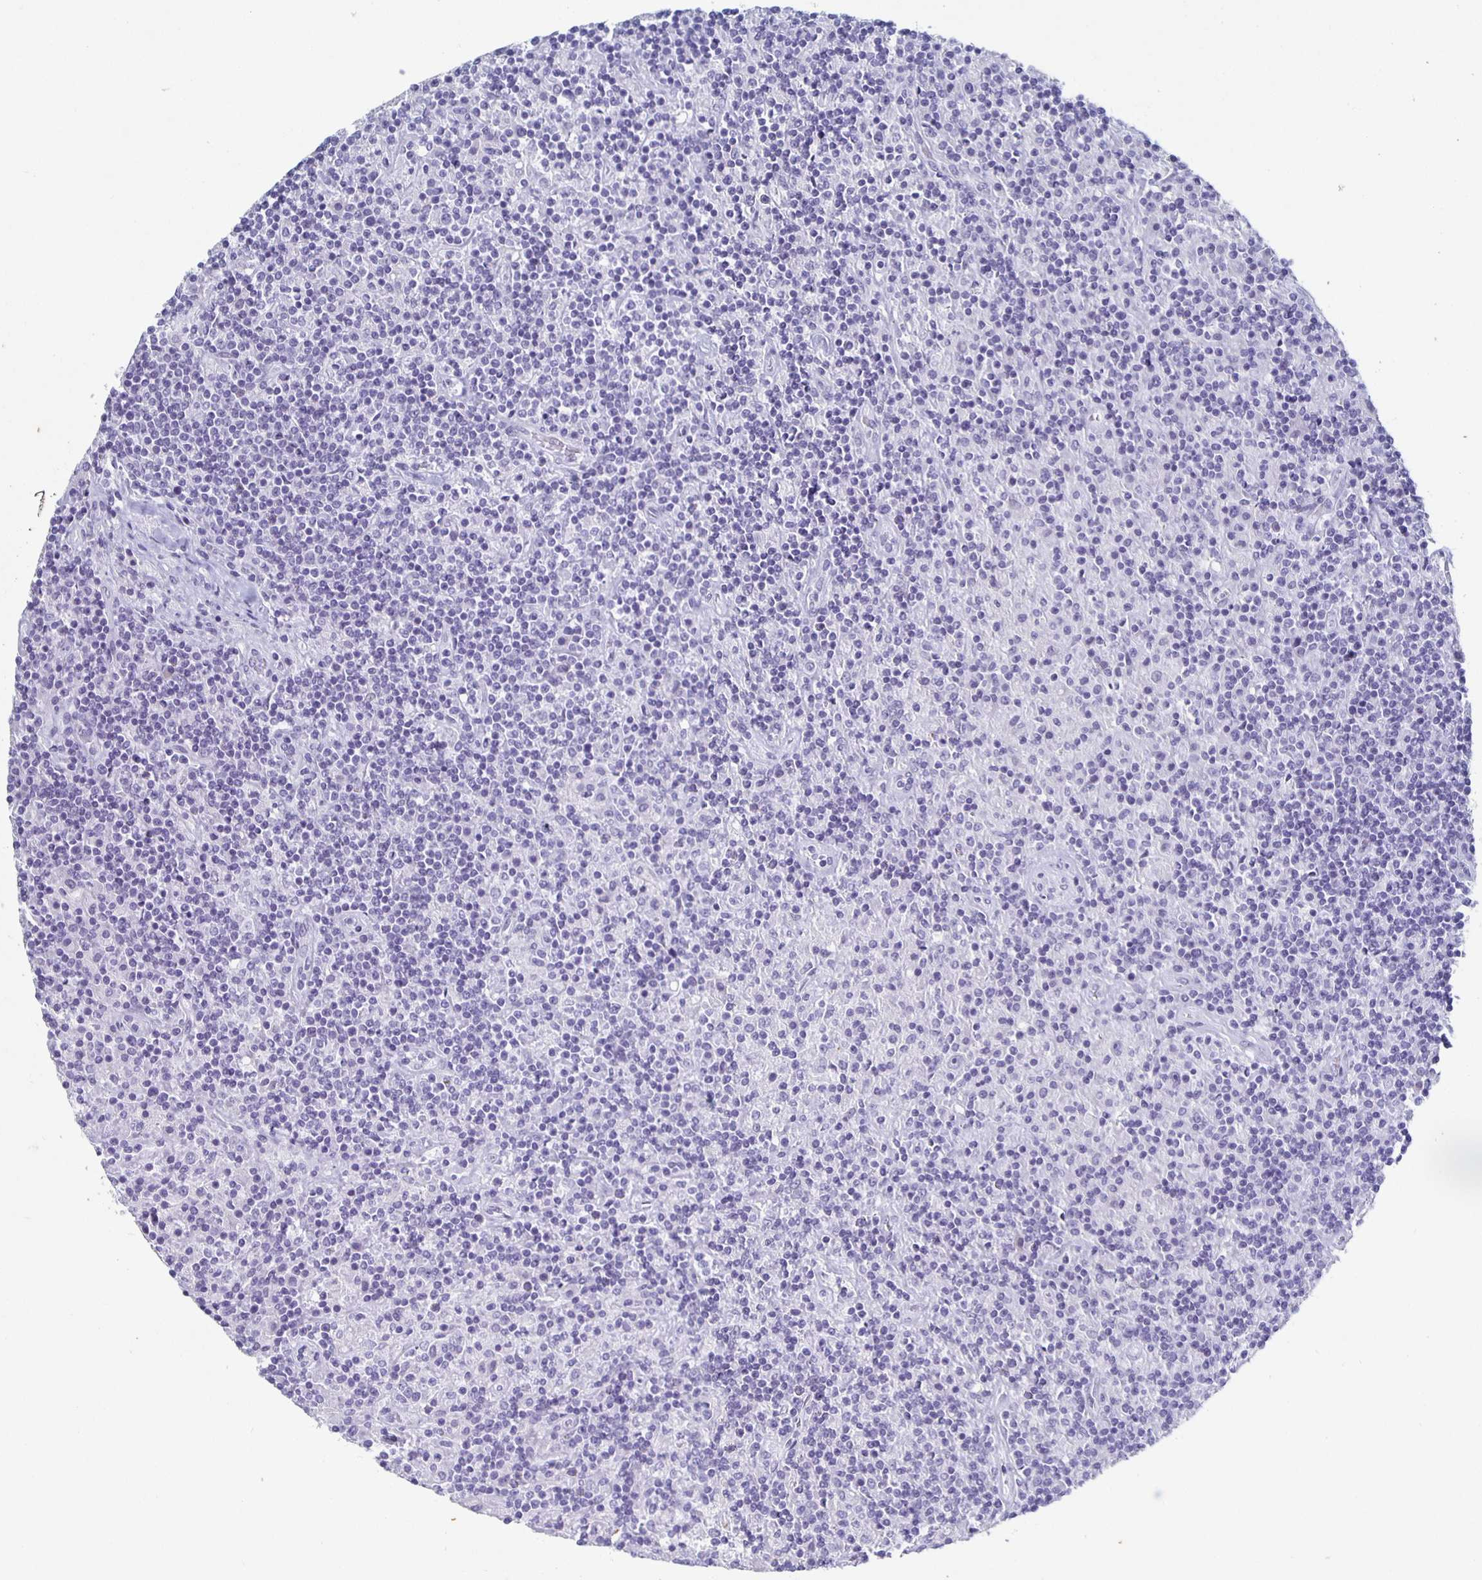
{"staining": {"intensity": "negative", "quantity": "none", "location": "none"}, "tissue": "lymphoma", "cell_type": "Tumor cells", "image_type": "cancer", "snomed": [{"axis": "morphology", "description": "Hodgkin's disease, NOS"}, {"axis": "topography", "description": "Lymph node"}], "caption": "Histopathology image shows no protein expression in tumor cells of lymphoma tissue.", "gene": "CCDC17", "patient": {"sex": "male", "age": 70}}